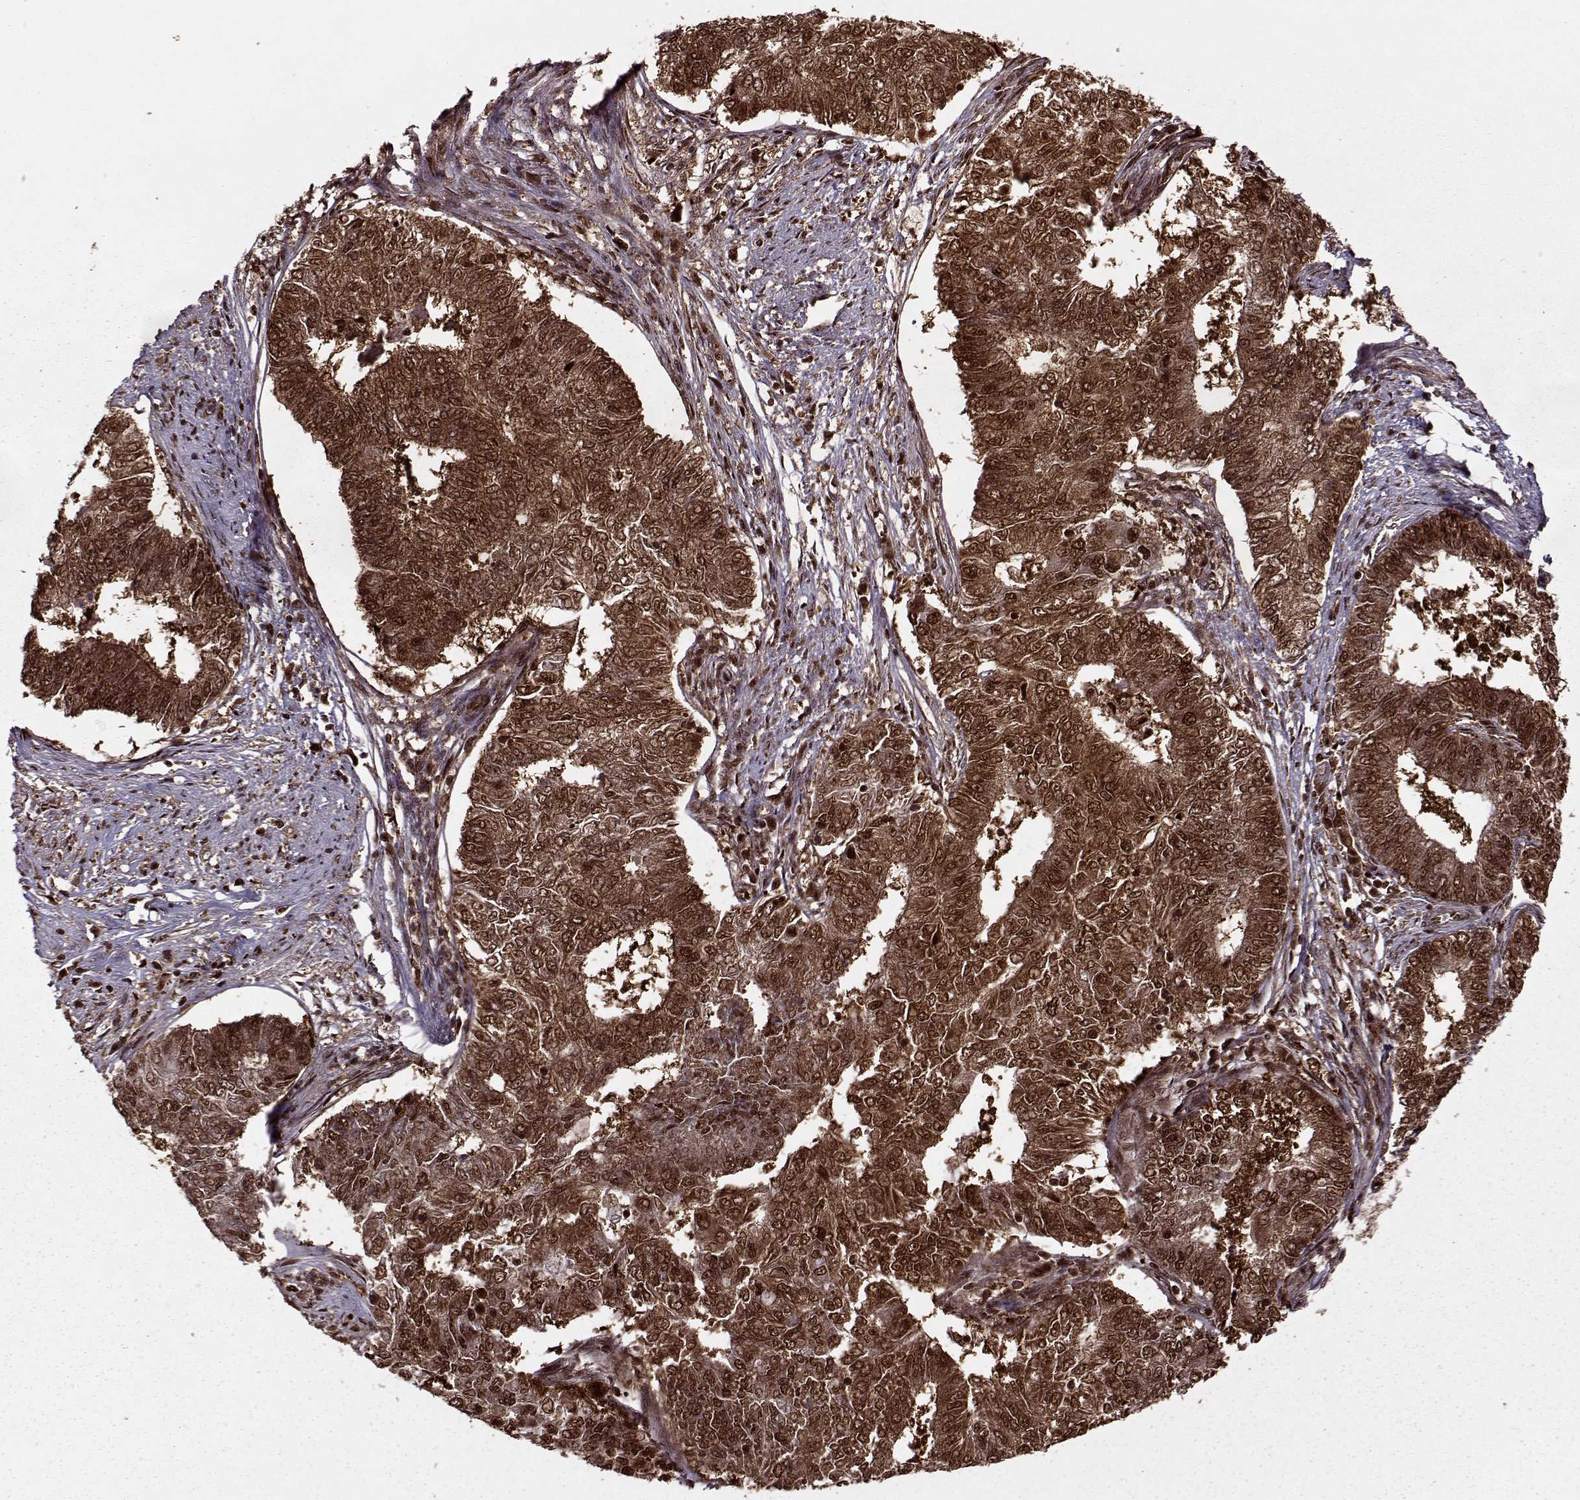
{"staining": {"intensity": "strong", "quantity": ">75%", "location": "cytoplasmic/membranous,nuclear"}, "tissue": "endometrial cancer", "cell_type": "Tumor cells", "image_type": "cancer", "snomed": [{"axis": "morphology", "description": "Adenocarcinoma, NOS"}, {"axis": "topography", "description": "Endometrium"}], "caption": "Endometrial cancer stained with a protein marker shows strong staining in tumor cells.", "gene": "PSMA7", "patient": {"sex": "female", "age": 62}}